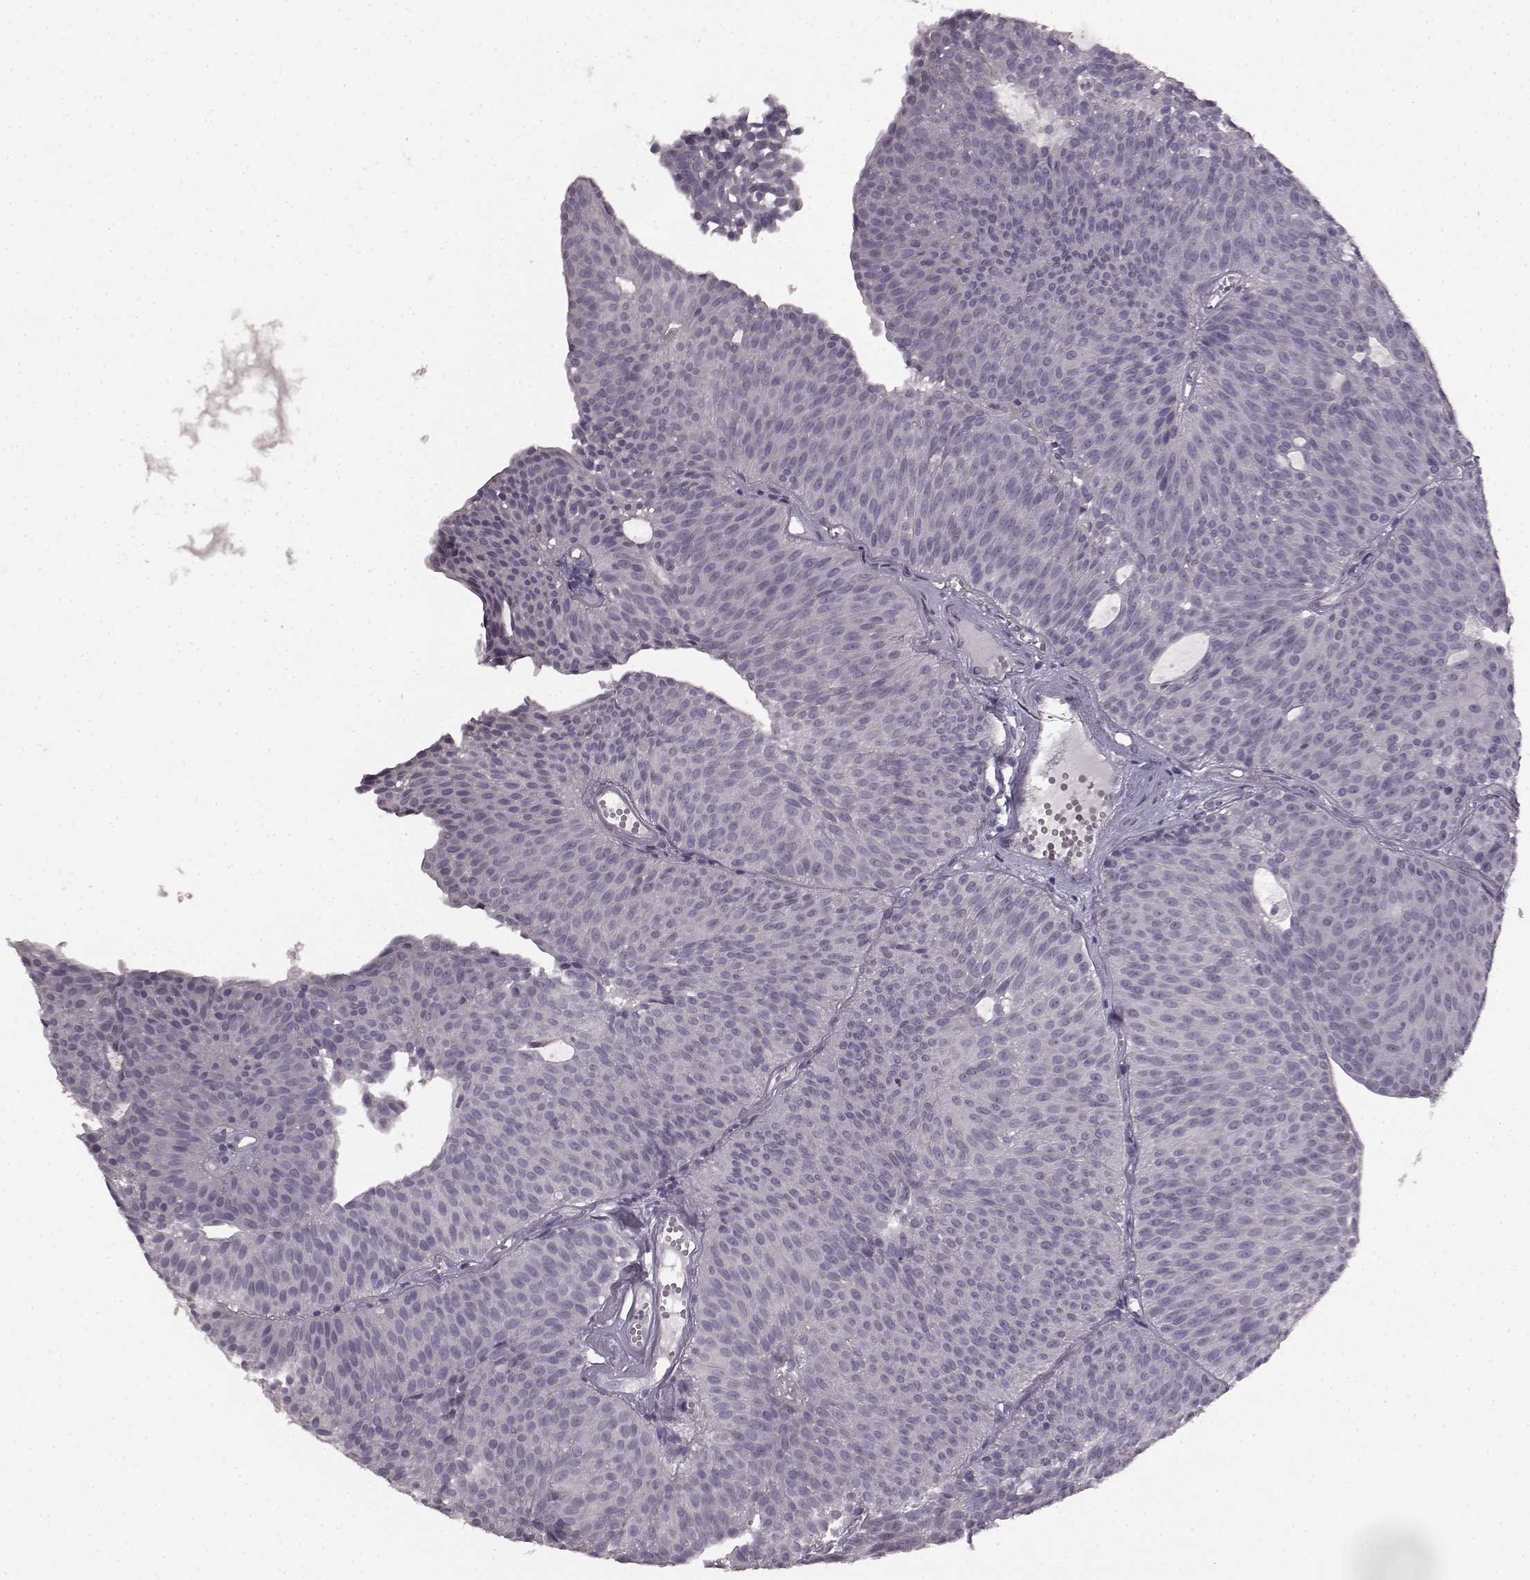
{"staining": {"intensity": "negative", "quantity": "none", "location": "none"}, "tissue": "urothelial cancer", "cell_type": "Tumor cells", "image_type": "cancer", "snomed": [{"axis": "morphology", "description": "Urothelial carcinoma, Low grade"}, {"axis": "topography", "description": "Urinary bladder"}], "caption": "This is an IHC image of urothelial cancer. There is no staining in tumor cells.", "gene": "LHB", "patient": {"sex": "male", "age": 63}}